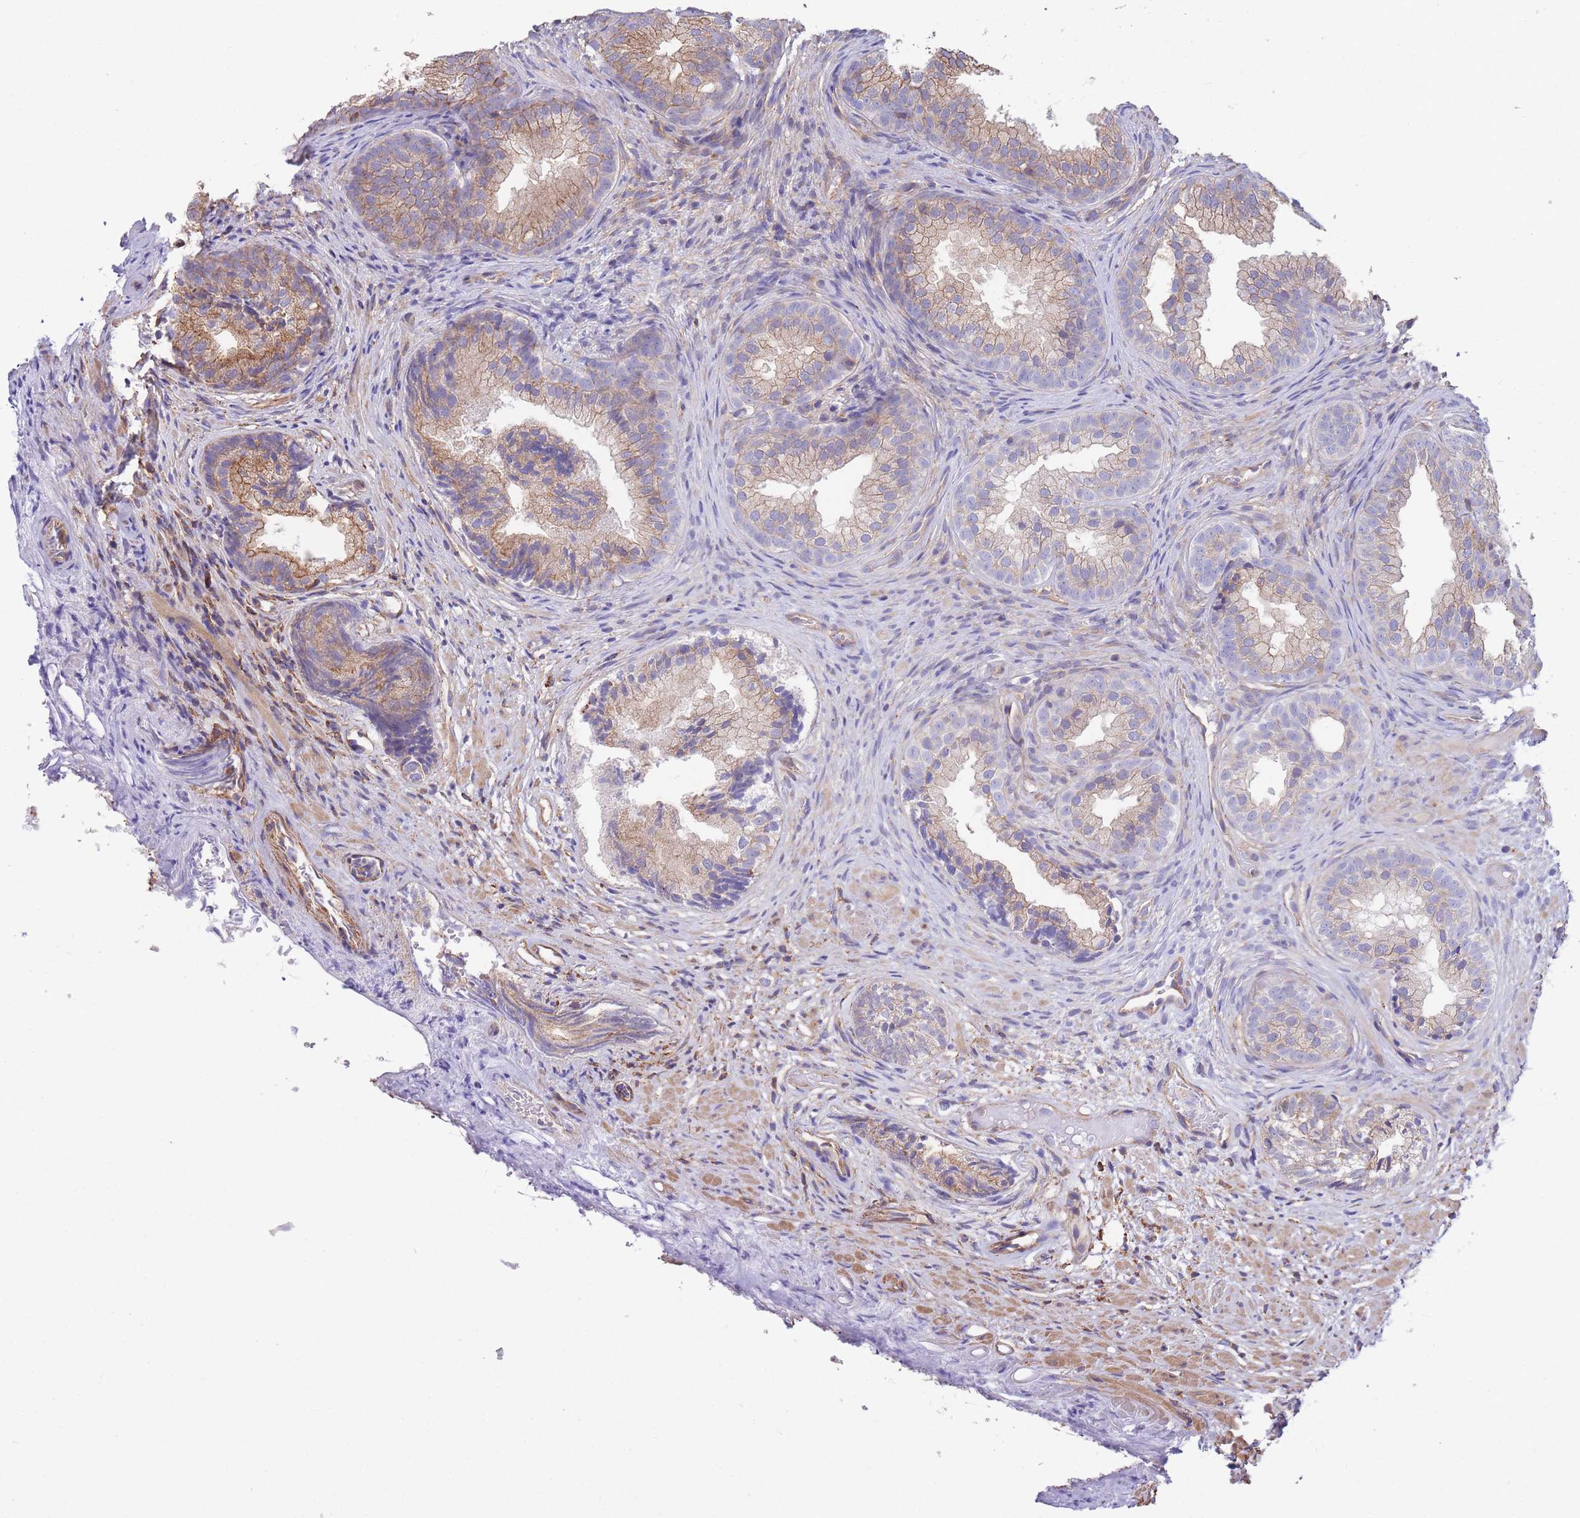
{"staining": {"intensity": "moderate", "quantity": "25%-75%", "location": "cytoplasmic/membranous"}, "tissue": "prostate", "cell_type": "Glandular cells", "image_type": "normal", "snomed": [{"axis": "morphology", "description": "Normal tissue, NOS"}, {"axis": "topography", "description": "Prostate"}], "caption": "High-magnification brightfield microscopy of unremarkable prostate stained with DAB (3,3'-diaminobenzidine) (brown) and counterstained with hematoxylin (blue). glandular cells exhibit moderate cytoplasmic/membranous expression is identified in about25%-75% of cells. (DAB (3,3'-diaminobenzidine) = brown stain, brightfield microscopy at high magnification).", "gene": "LRRN4CL", "patient": {"sex": "male", "age": 76}}